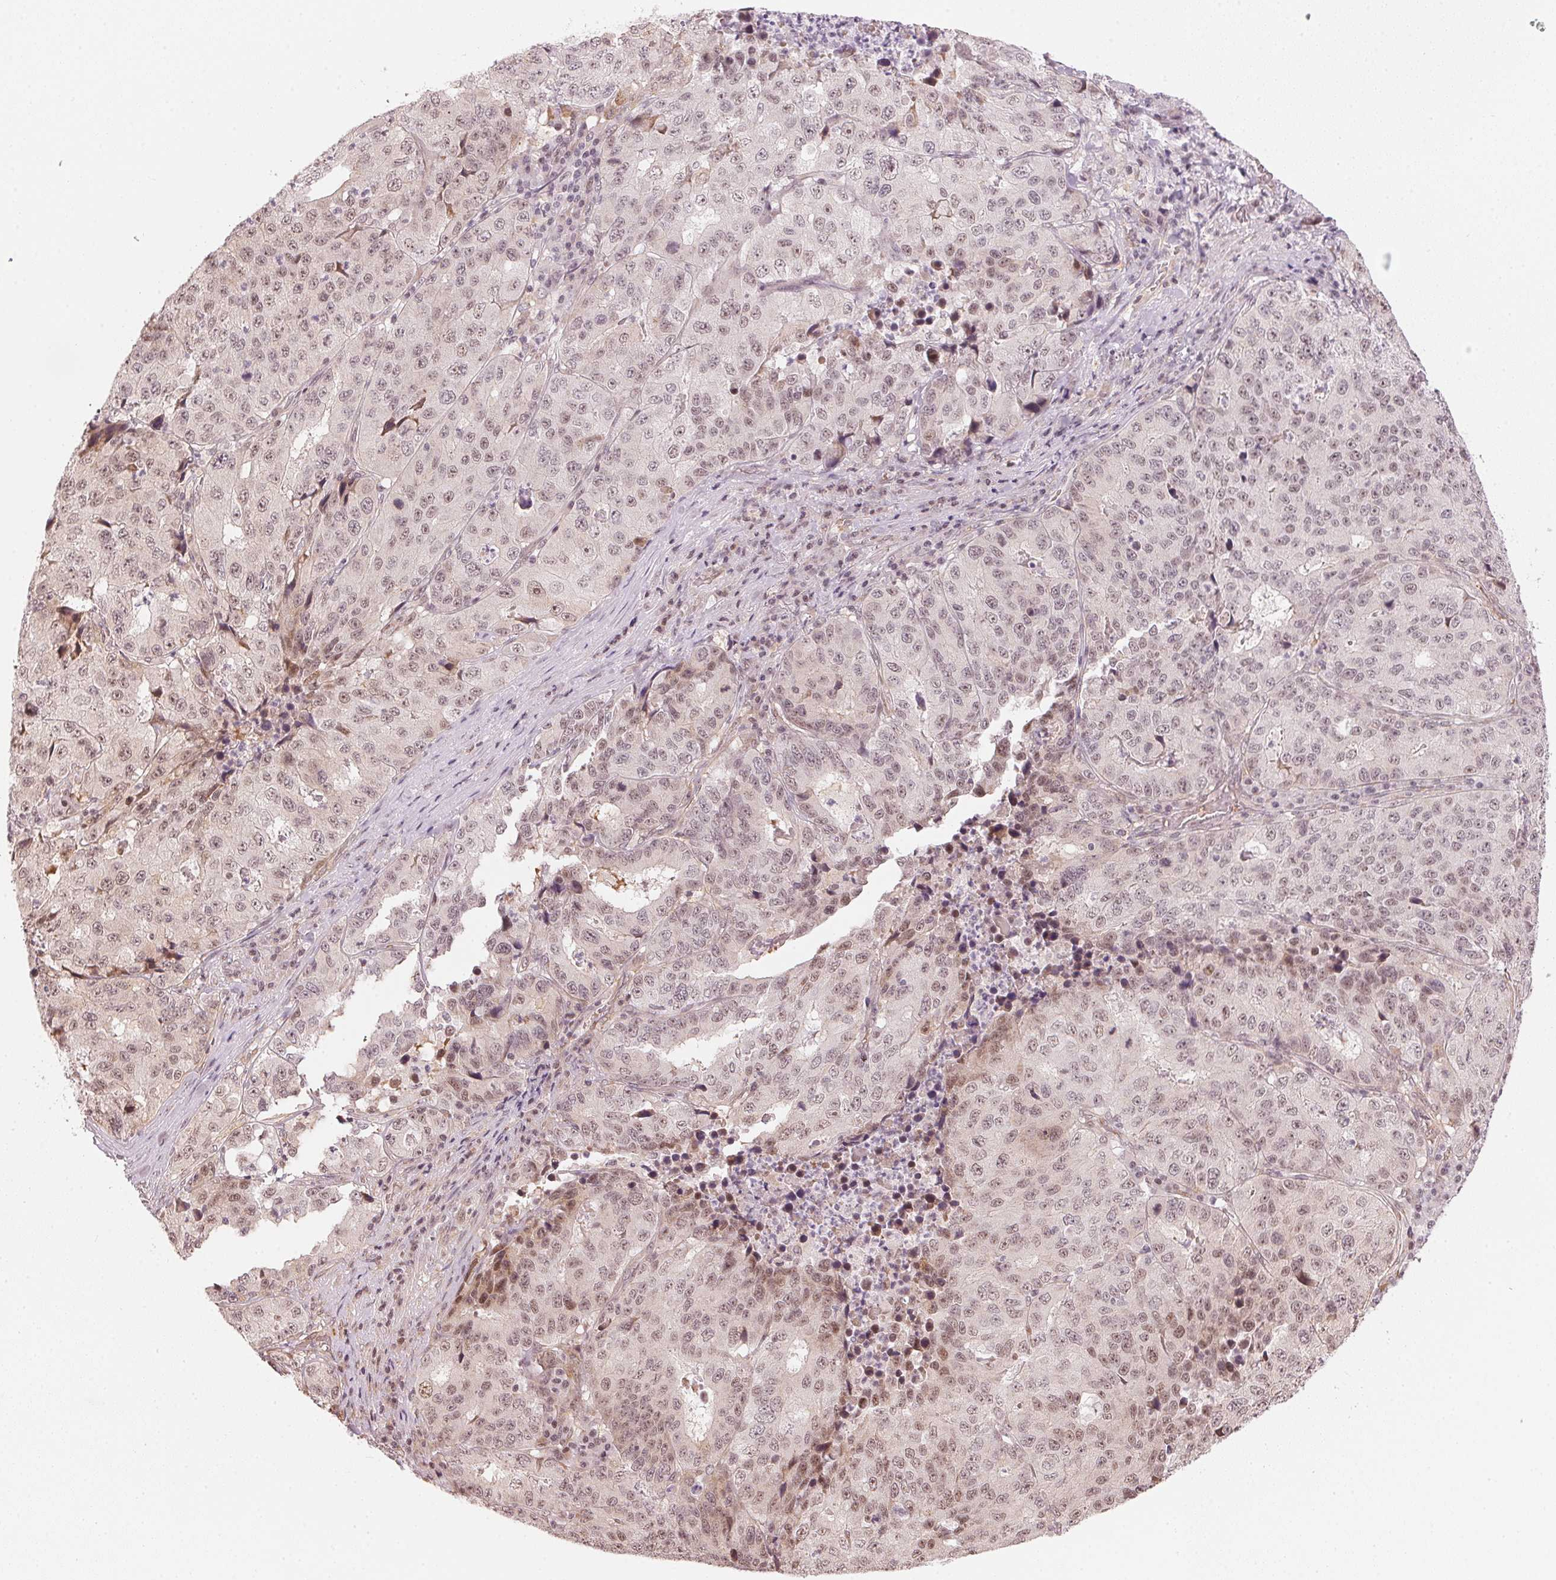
{"staining": {"intensity": "moderate", "quantity": "25%-75%", "location": "nuclear"}, "tissue": "stomach cancer", "cell_type": "Tumor cells", "image_type": "cancer", "snomed": [{"axis": "morphology", "description": "Adenocarcinoma, NOS"}, {"axis": "topography", "description": "Stomach"}], "caption": "IHC (DAB) staining of human adenocarcinoma (stomach) reveals moderate nuclear protein staining in approximately 25%-75% of tumor cells.", "gene": "KAT6A", "patient": {"sex": "male", "age": 71}}